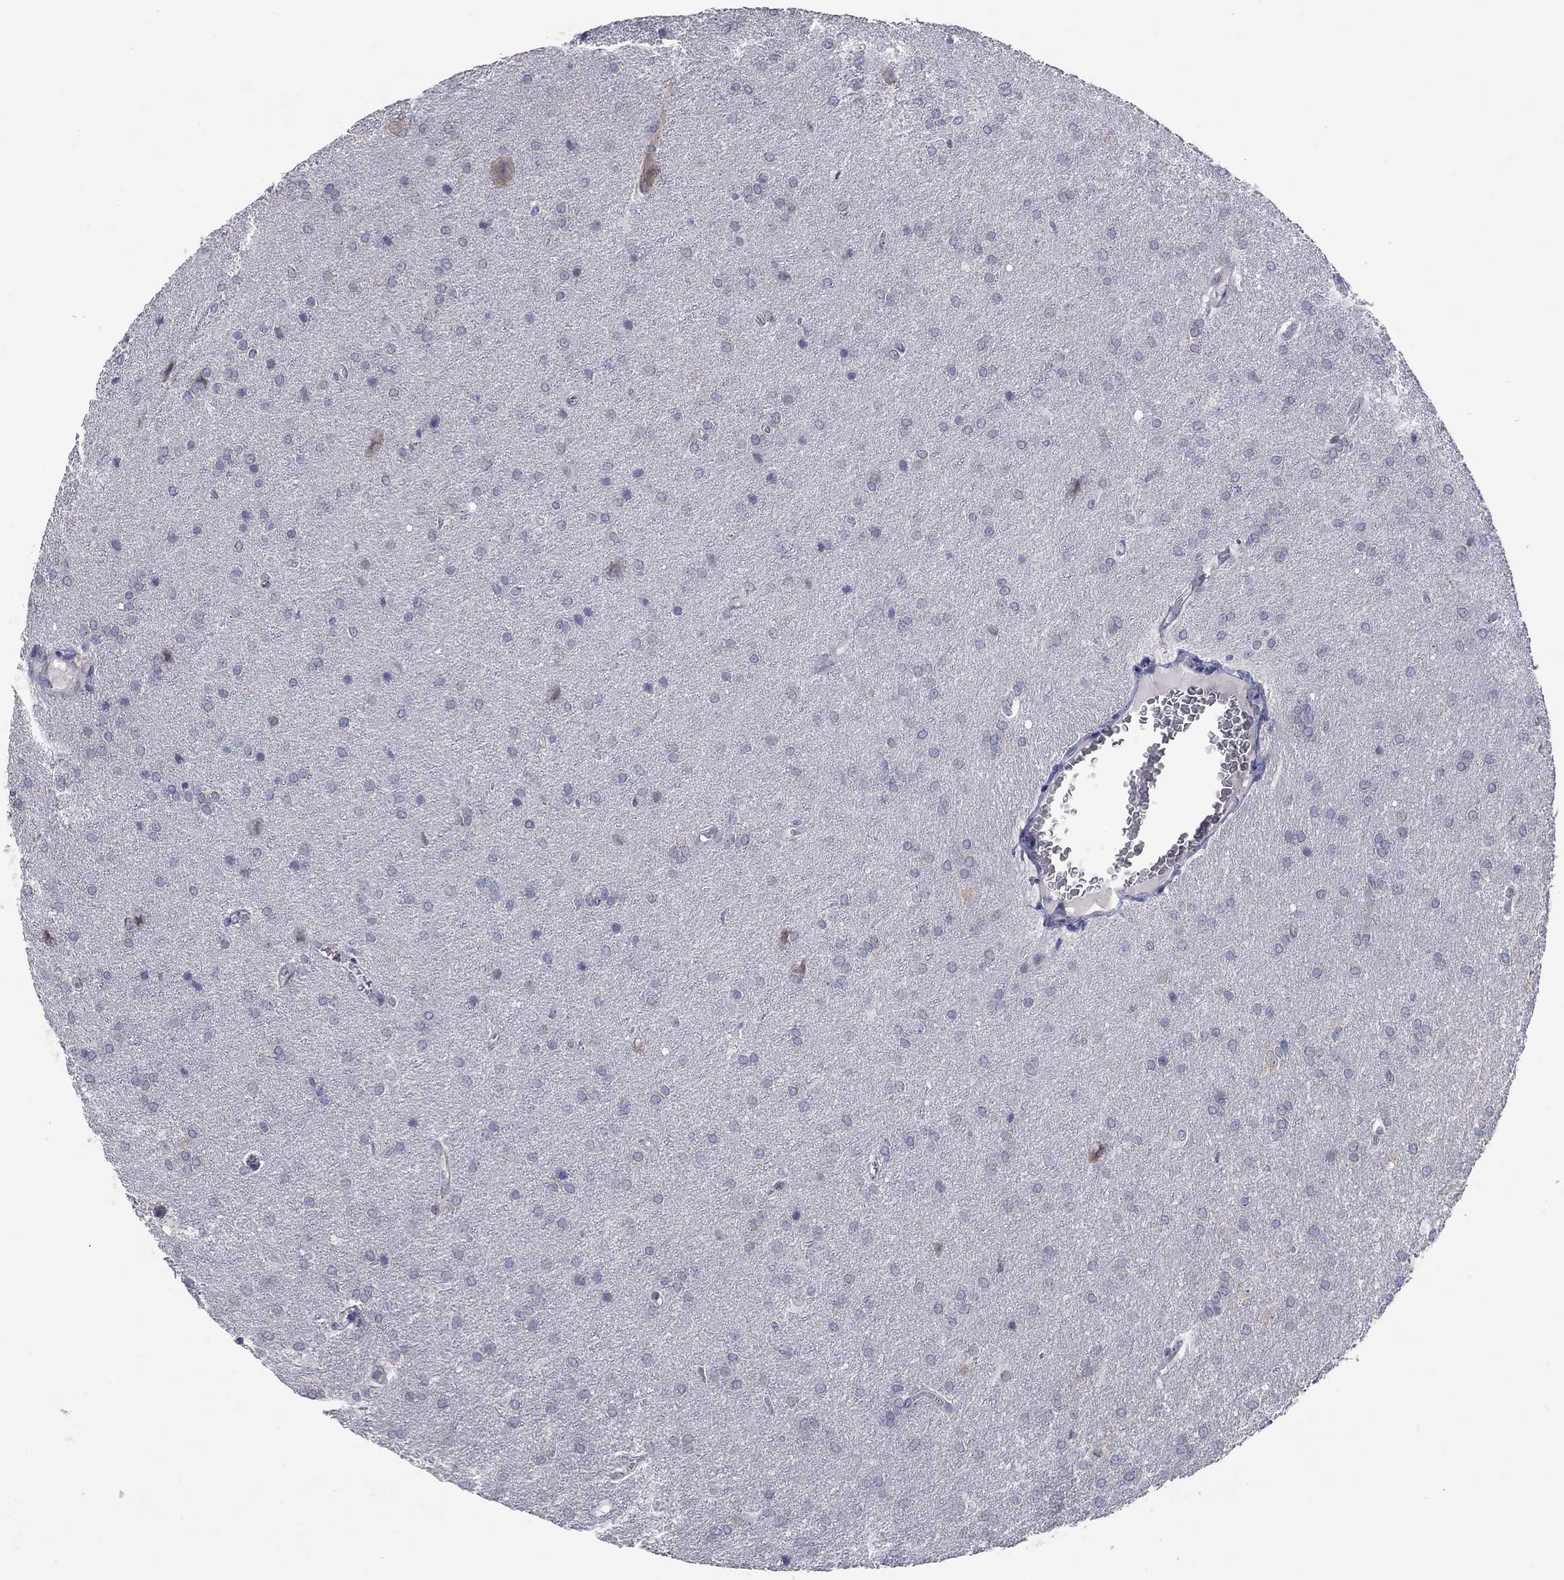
{"staining": {"intensity": "negative", "quantity": "none", "location": "none"}, "tissue": "glioma", "cell_type": "Tumor cells", "image_type": "cancer", "snomed": [{"axis": "morphology", "description": "Glioma, malignant, Low grade"}, {"axis": "topography", "description": "Brain"}], "caption": "There is no significant positivity in tumor cells of glioma.", "gene": "OPRK1", "patient": {"sex": "female", "age": 32}}